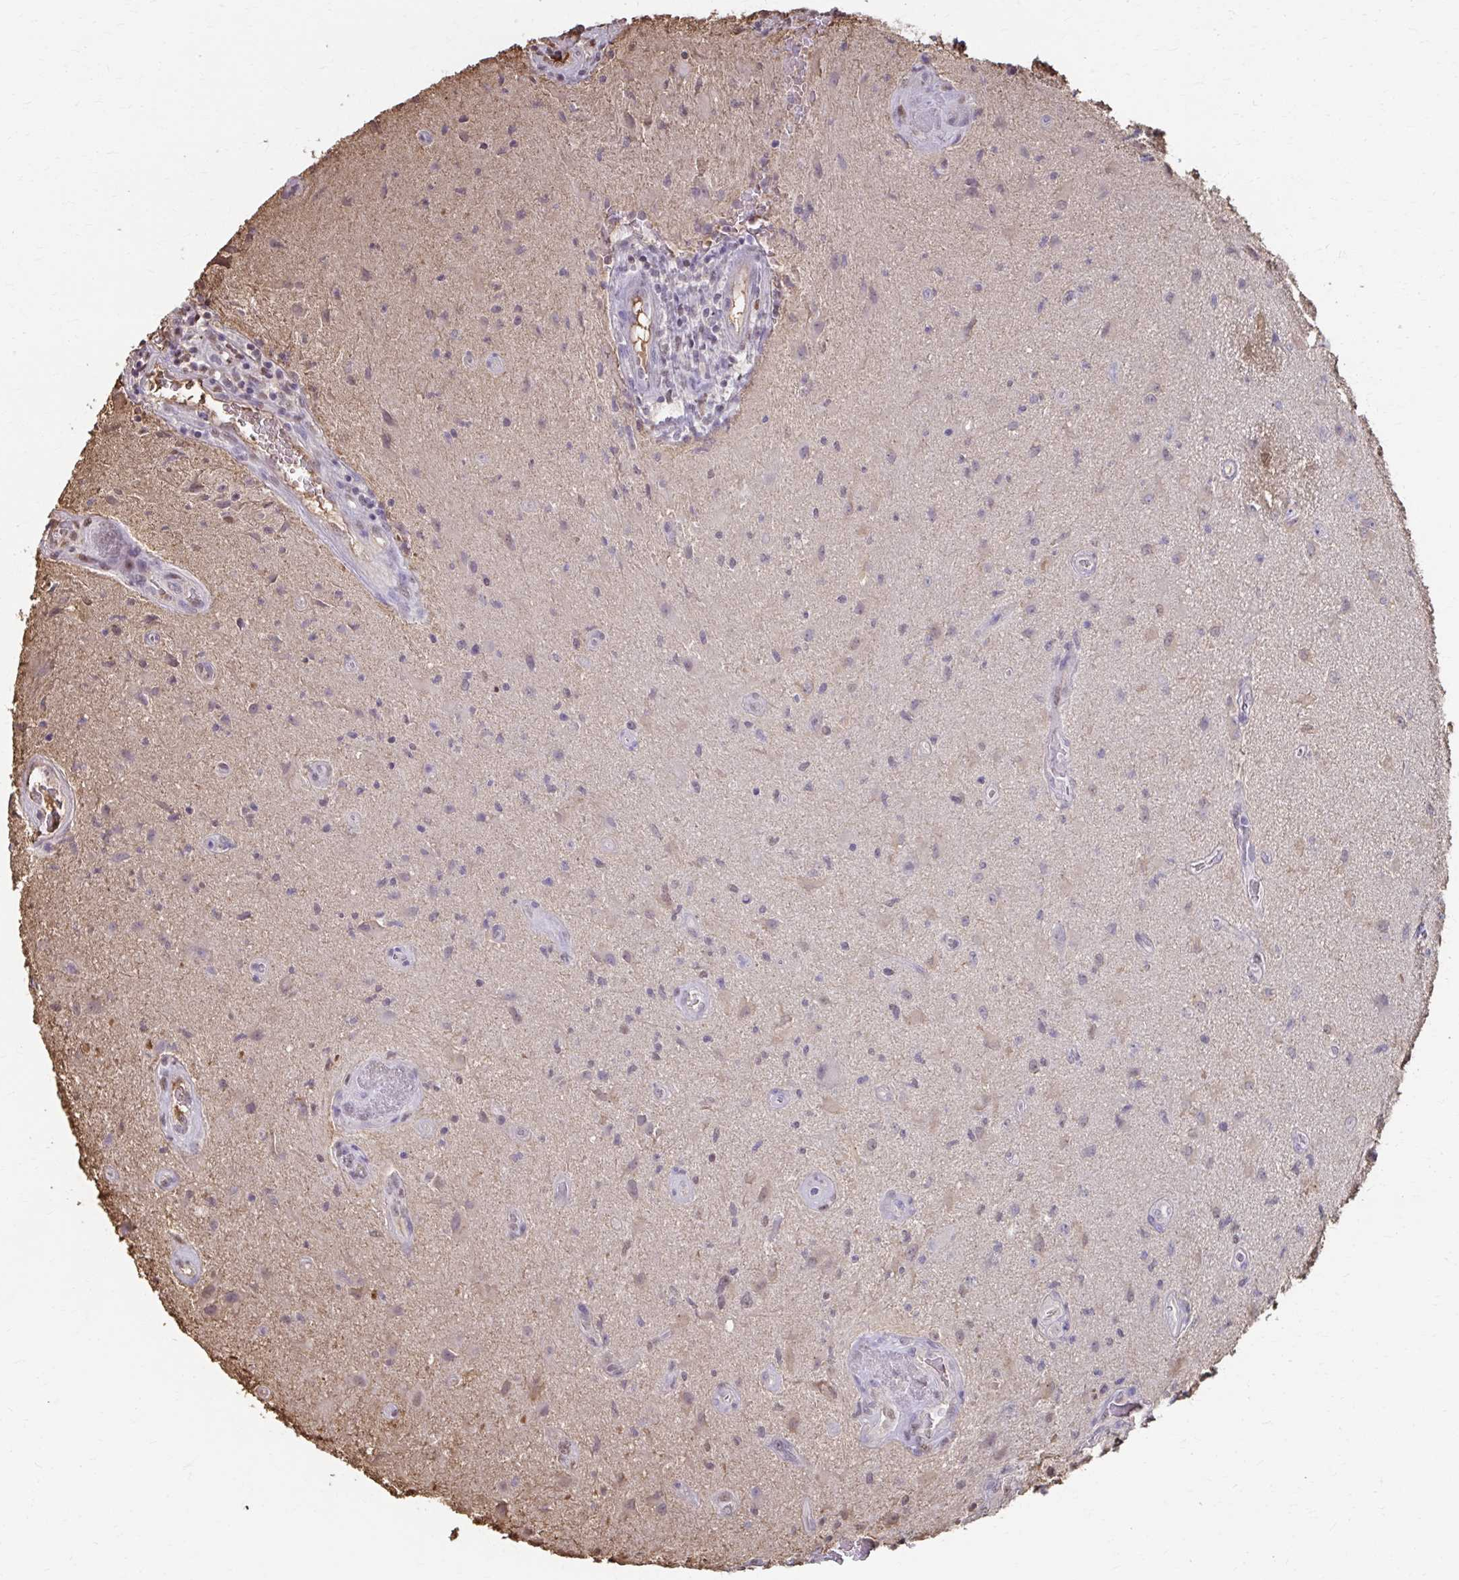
{"staining": {"intensity": "moderate", "quantity": "<25%", "location": "nuclear"}, "tissue": "glioma", "cell_type": "Tumor cells", "image_type": "cancer", "snomed": [{"axis": "morphology", "description": "Glioma, malignant, High grade"}, {"axis": "topography", "description": "Brain"}], "caption": "Immunohistochemical staining of glioma demonstrates moderate nuclear protein positivity in approximately <25% of tumor cells.", "gene": "ING4", "patient": {"sex": "male", "age": 67}}